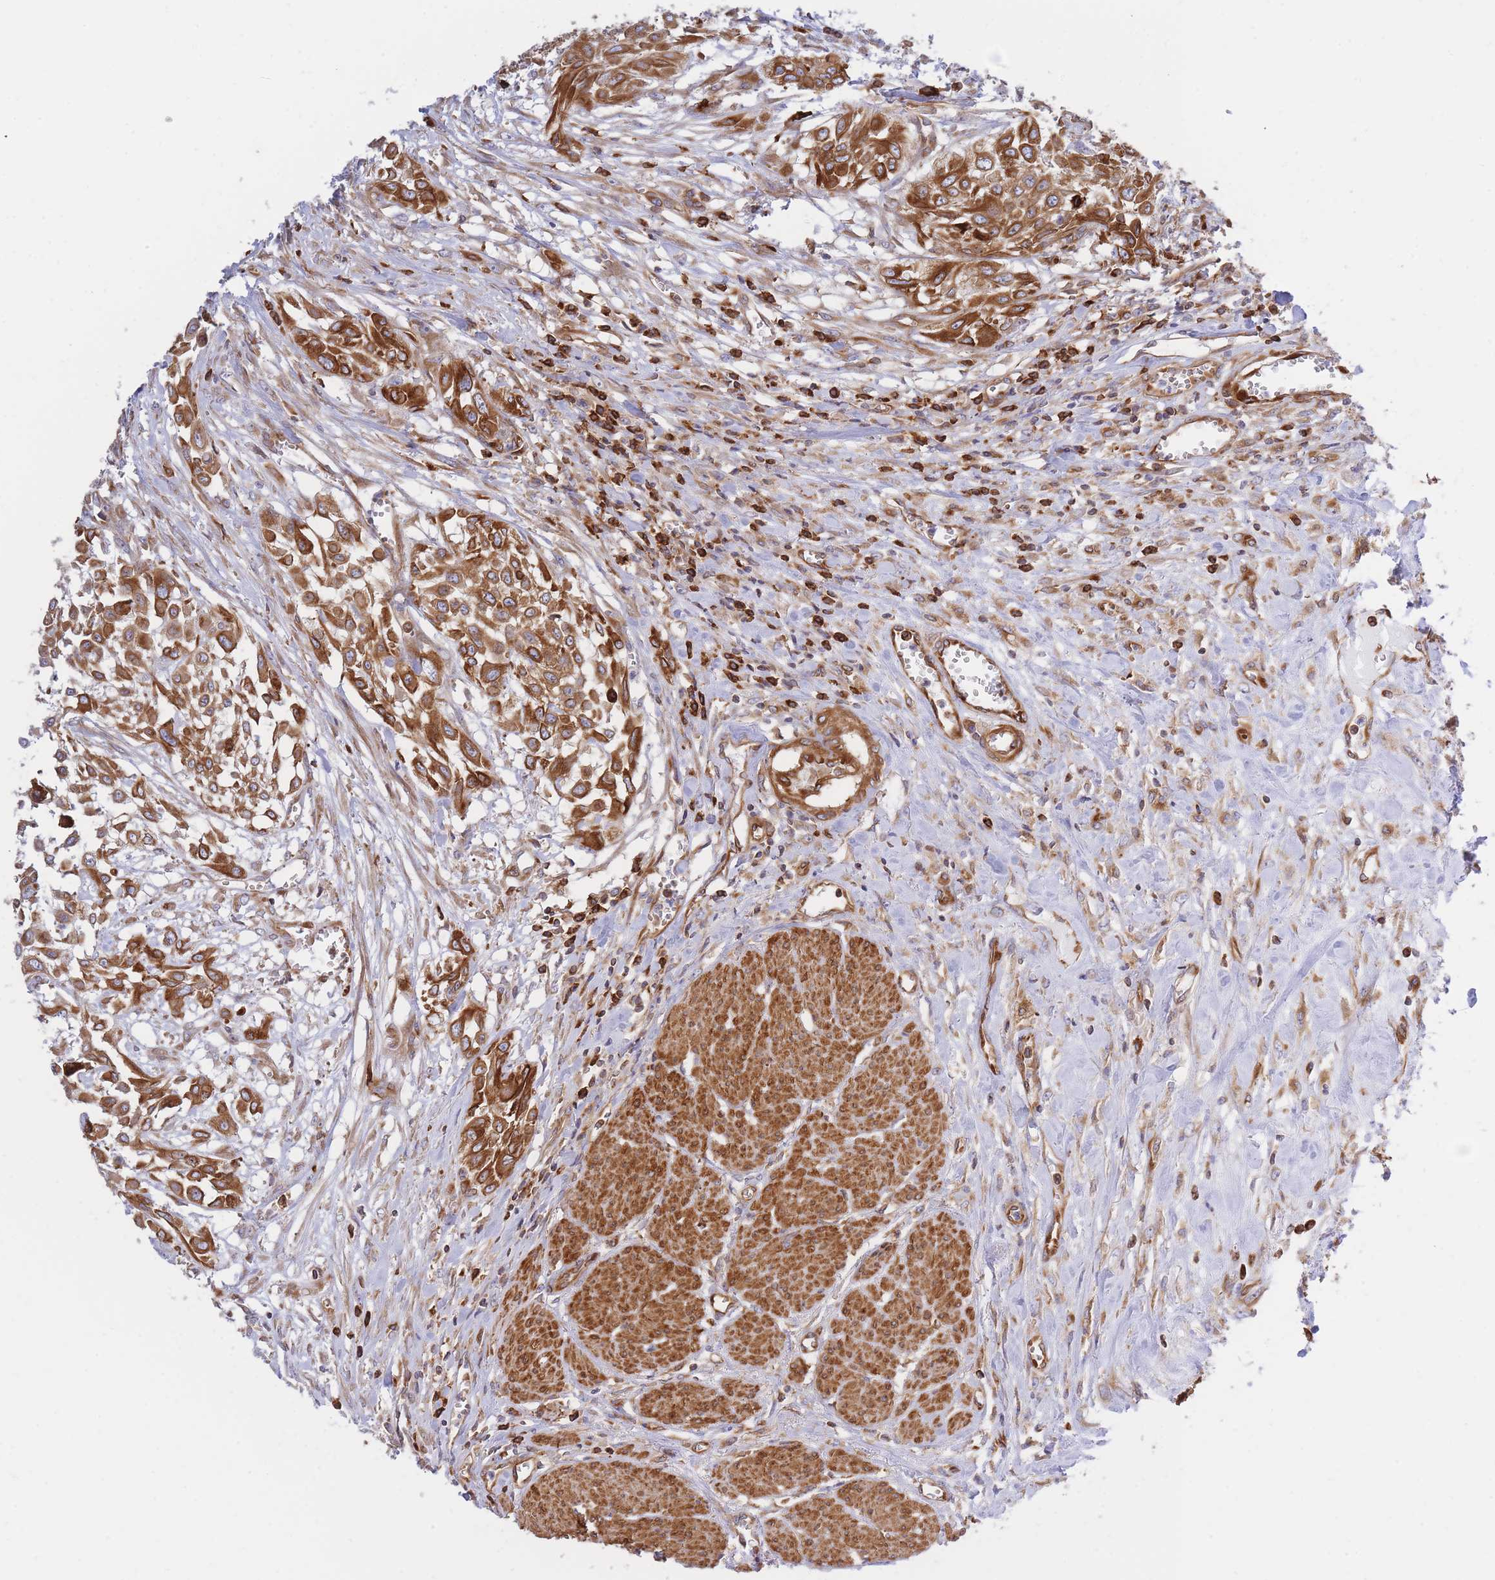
{"staining": {"intensity": "strong", "quantity": ">75%", "location": "cytoplasmic/membranous"}, "tissue": "urothelial cancer", "cell_type": "Tumor cells", "image_type": "cancer", "snomed": [{"axis": "morphology", "description": "Urothelial carcinoma, High grade"}, {"axis": "topography", "description": "Urinary bladder"}], "caption": "Immunohistochemical staining of human urothelial cancer exhibits strong cytoplasmic/membranous protein expression in about >75% of tumor cells.", "gene": "REM1", "patient": {"sex": "male", "age": 57}}